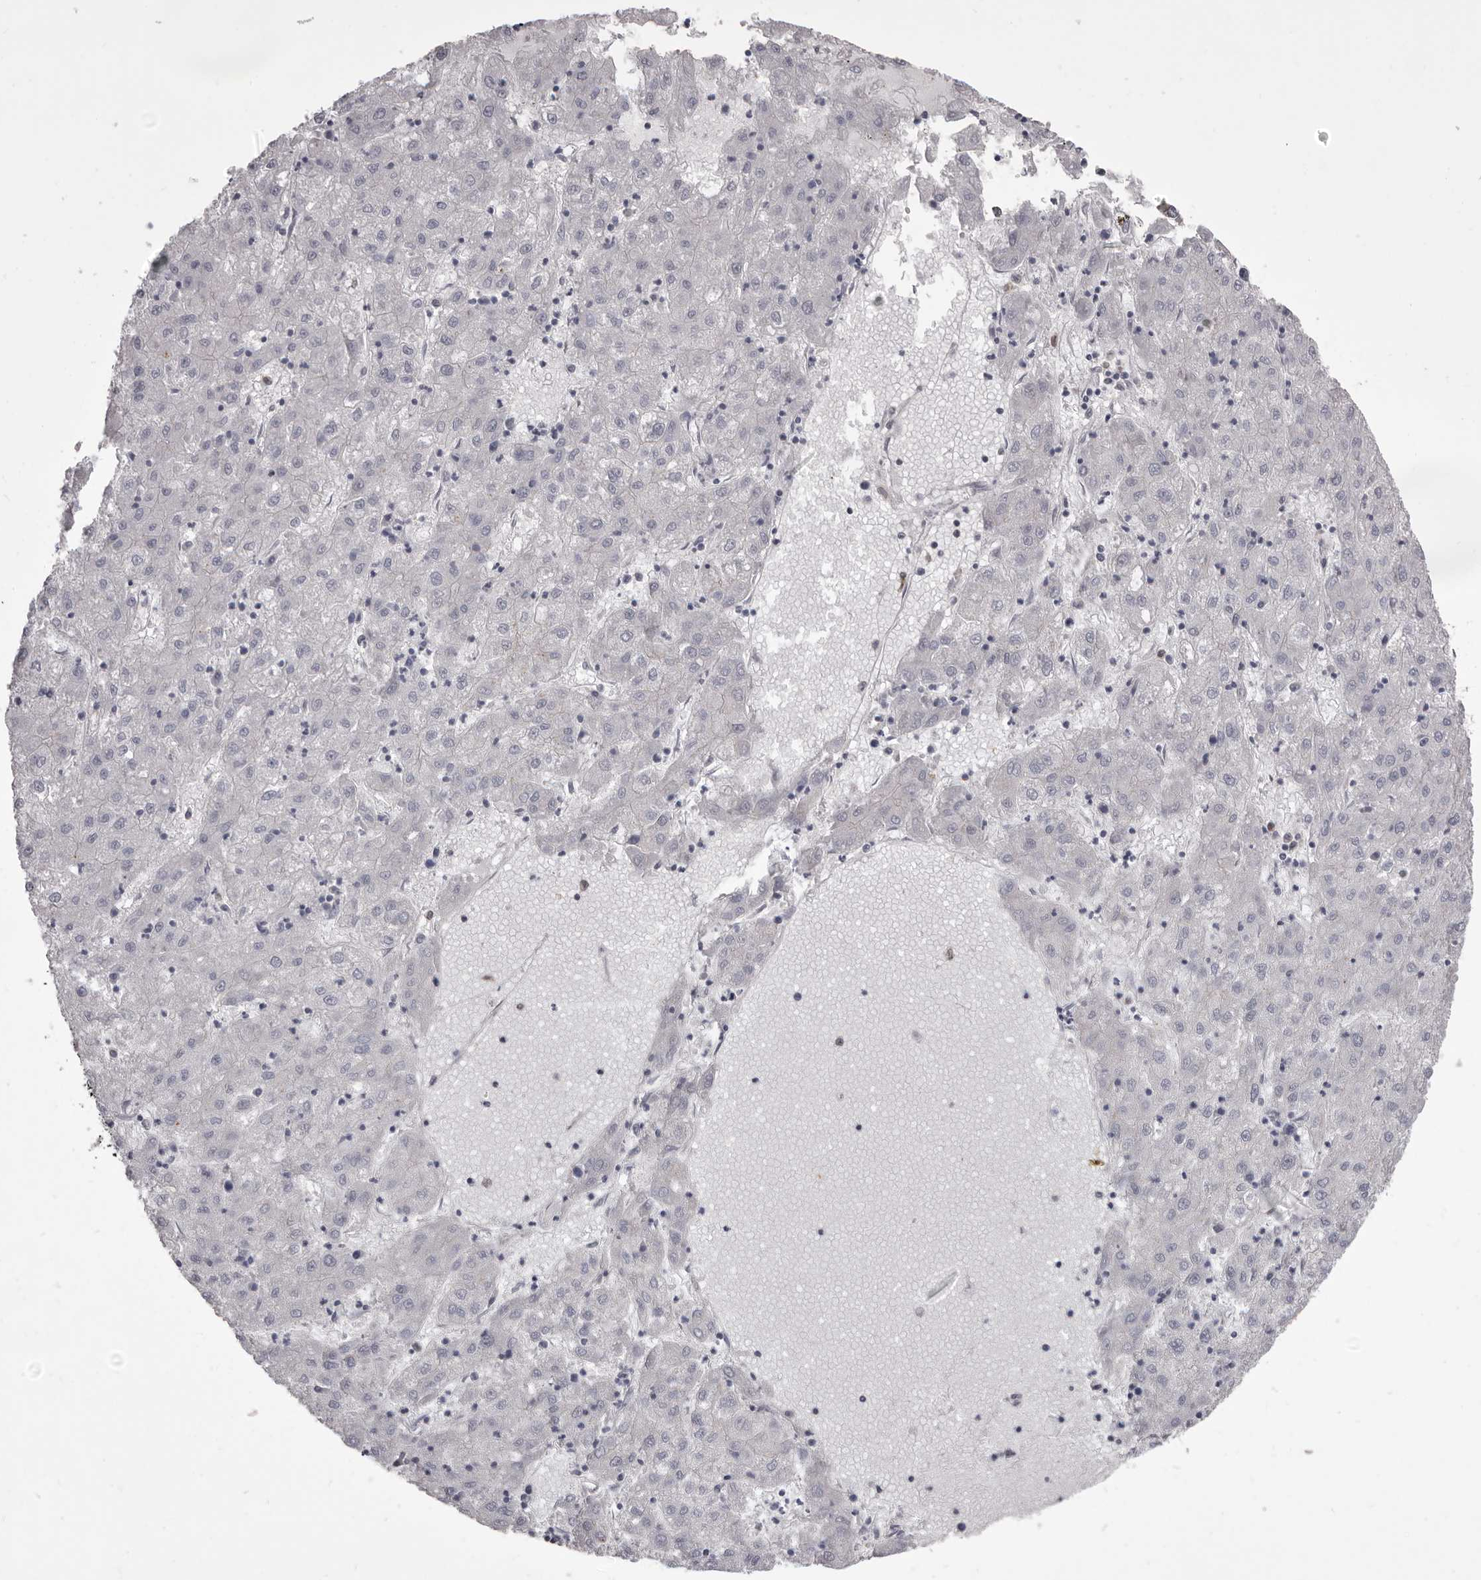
{"staining": {"intensity": "negative", "quantity": "none", "location": "none"}, "tissue": "liver cancer", "cell_type": "Tumor cells", "image_type": "cancer", "snomed": [{"axis": "morphology", "description": "Carcinoma, Hepatocellular, NOS"}, {"axis": "topography", "description": "Liver"}], "caption": "IHC histopathology image of liver cancer (hepatocellular carcinoma) stained for a protein (brown), which demonstrates no staining in tumor cells.", "gene": "P2RX6", "patient": {"sex": "male", "age": 72}}